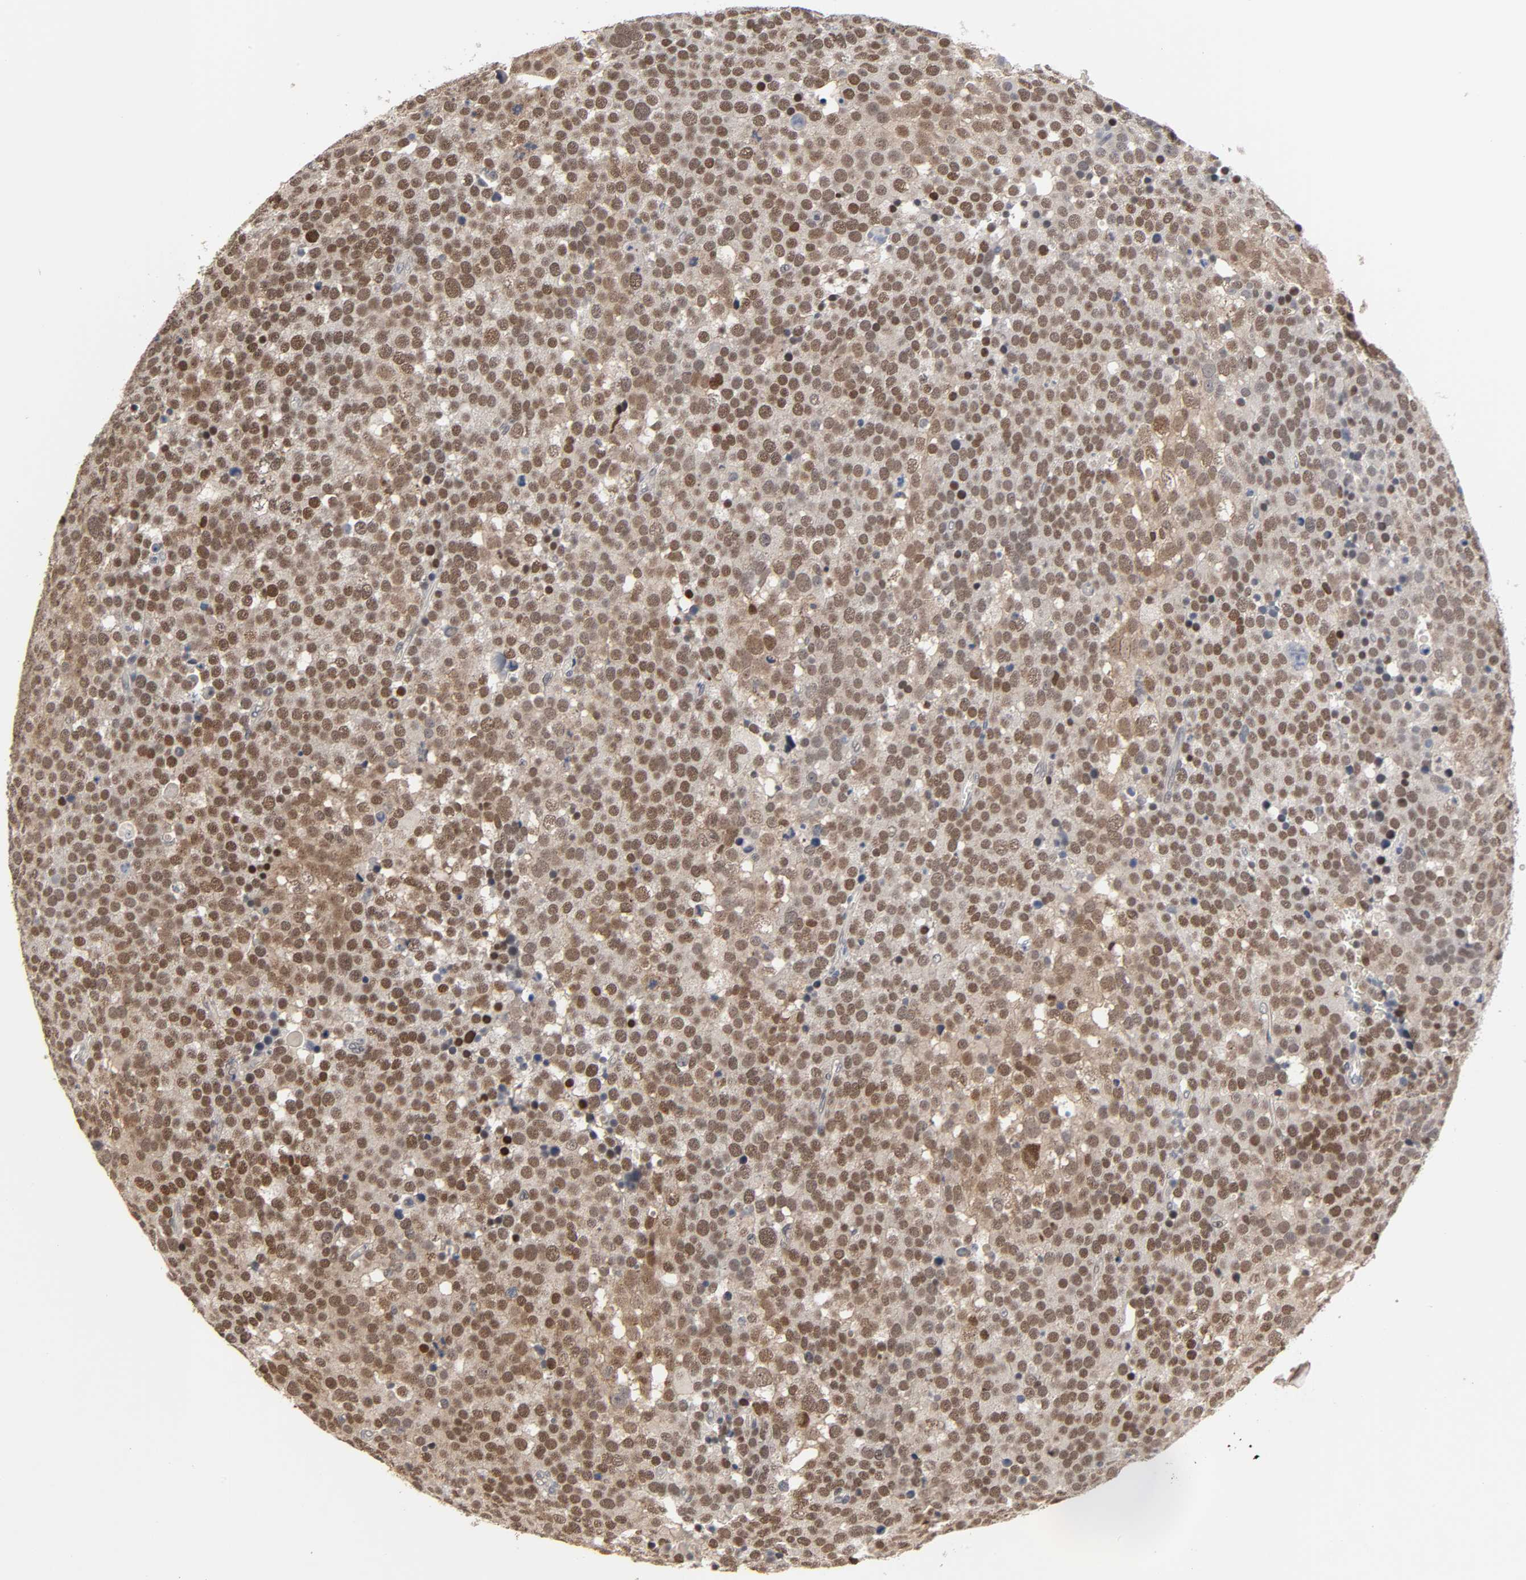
{"staining": {"intensity": "moderate", "quantity": ">75%", "location": "cytoplasmic/membranous,nuclear"}, "tissue": "testis cancer", "cell_type": "Tumor cells", "image_type": "cancer", "snomed": [{"axis": "morphology", "description": "Seminoma, NOS"}, {"axis": "topography", "description": "Testis"}], "caption": "Moderate cytoplasmic/membranous and nuclear expression for a protein is appreciated in about >75% of tumor cells of testis cancer (seminoma) using immunohistochemistry (IHC).", "gene": "HTR1E", "patient": {"sex": "male", "age": 71}}